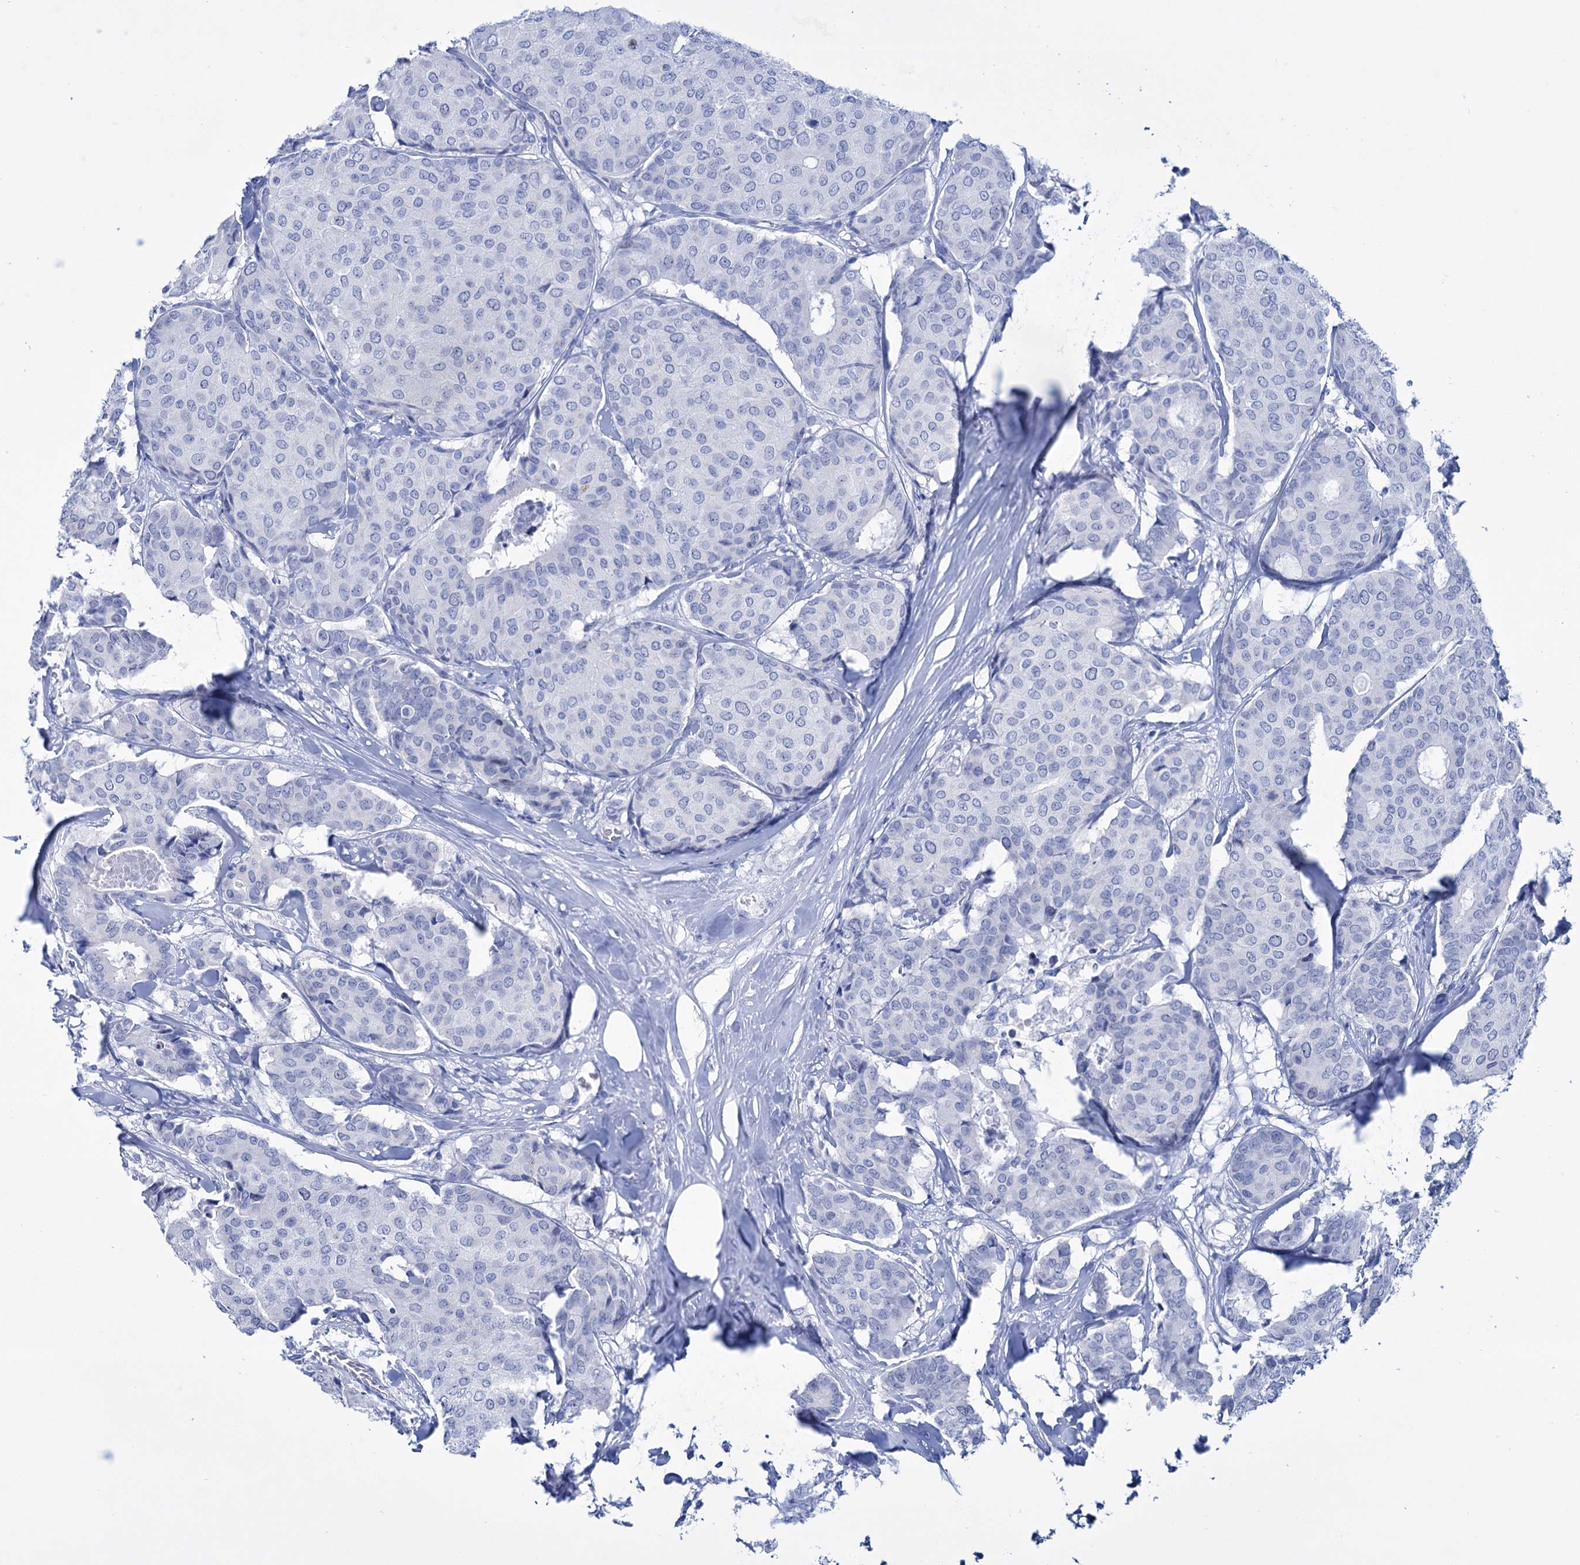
{"staining": {"intensity": "negative", "quantity": "none", "location": "none"}, "tissue": "breast cancer", "cell_type": "Tumor cells", "image_type": "cancer", "snomed": [{"axis": "morphology", "description": "Duct carcinoma"}, {"axis": "topography", "description": "Breast"}], "caption": "Immunohistochemistry (IHC) photomicrograph of neoplastic tissue: human breast cancer (invasive ductal carcinoma) stained with DAB (3,3'-diaminobenzidine) exhibits no significant protein staining in tumor cells.", "gene": "FBXW12", "patient": {"sex": "female", "age": 75}}